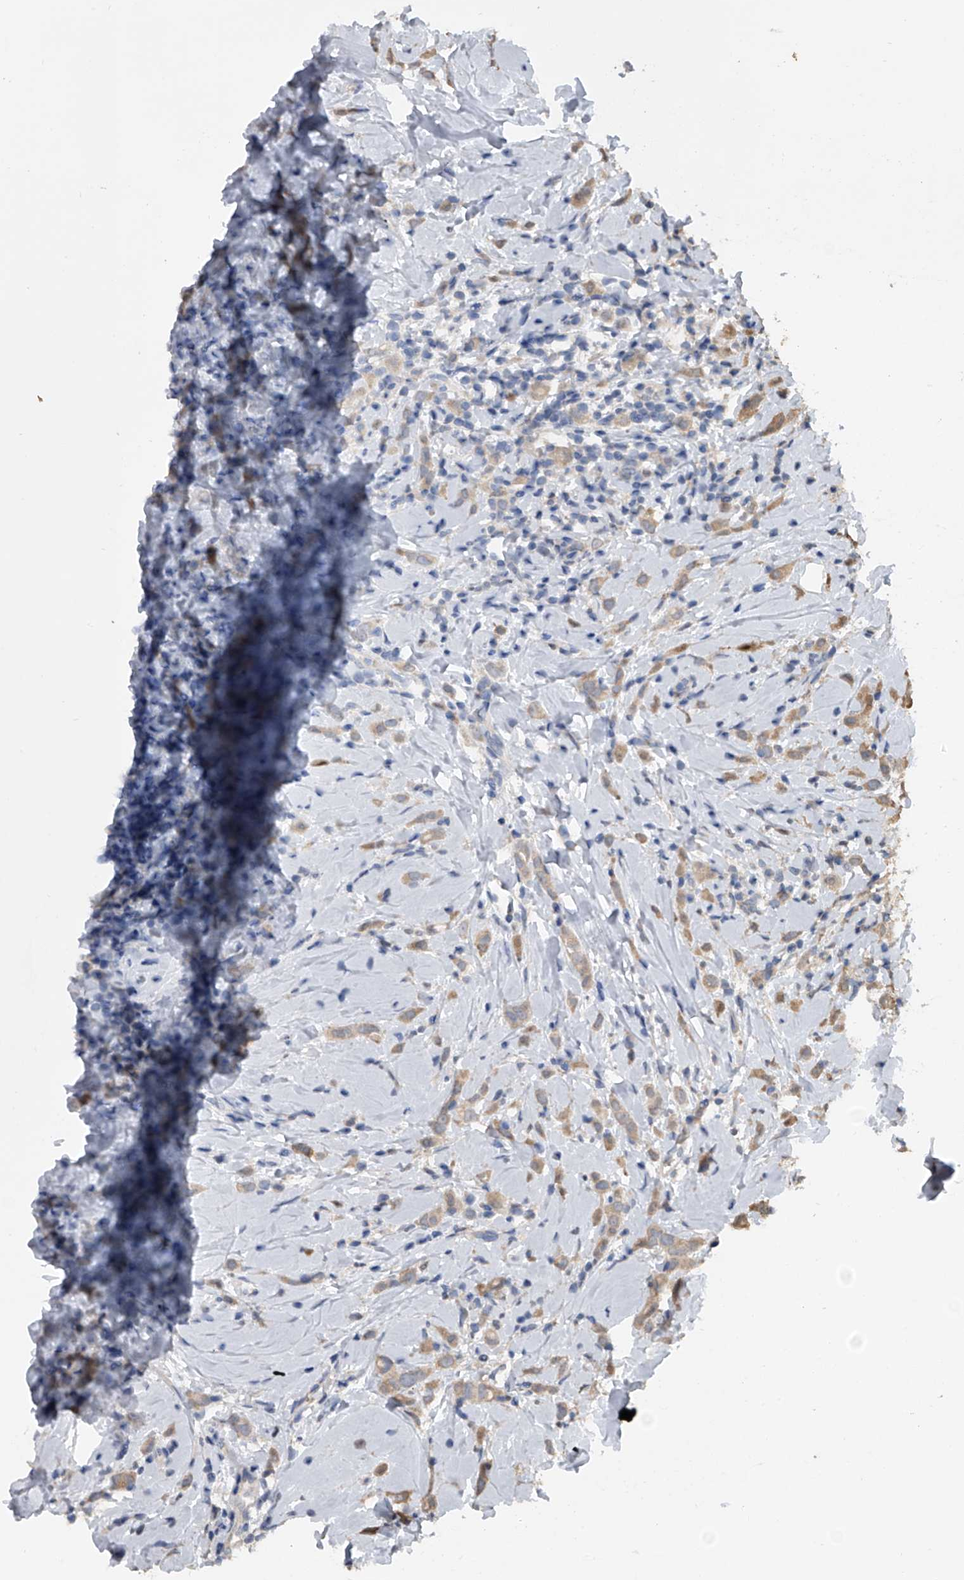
{"staining": {"intensity": "weak", "quantity": ">75%", "location": "cytoplasmic/membranous"}, "tissue": "breast cancer", "cell_type": "Tumor cells", "image_type": "cancer", "snomed": [{"axis": "morphology", "description": "Lobular carcinoma"}, {"axis": "topography", "description": "Breast"}], "caption": "Protein positivity by immunohistochemistry (IHC) exhibits weak cytoplasmic/membranous staining in about >75% of tumor cells in breast cancer.", "gene": "DOCK9", "patient": {"sex": "female", "age": 47}}